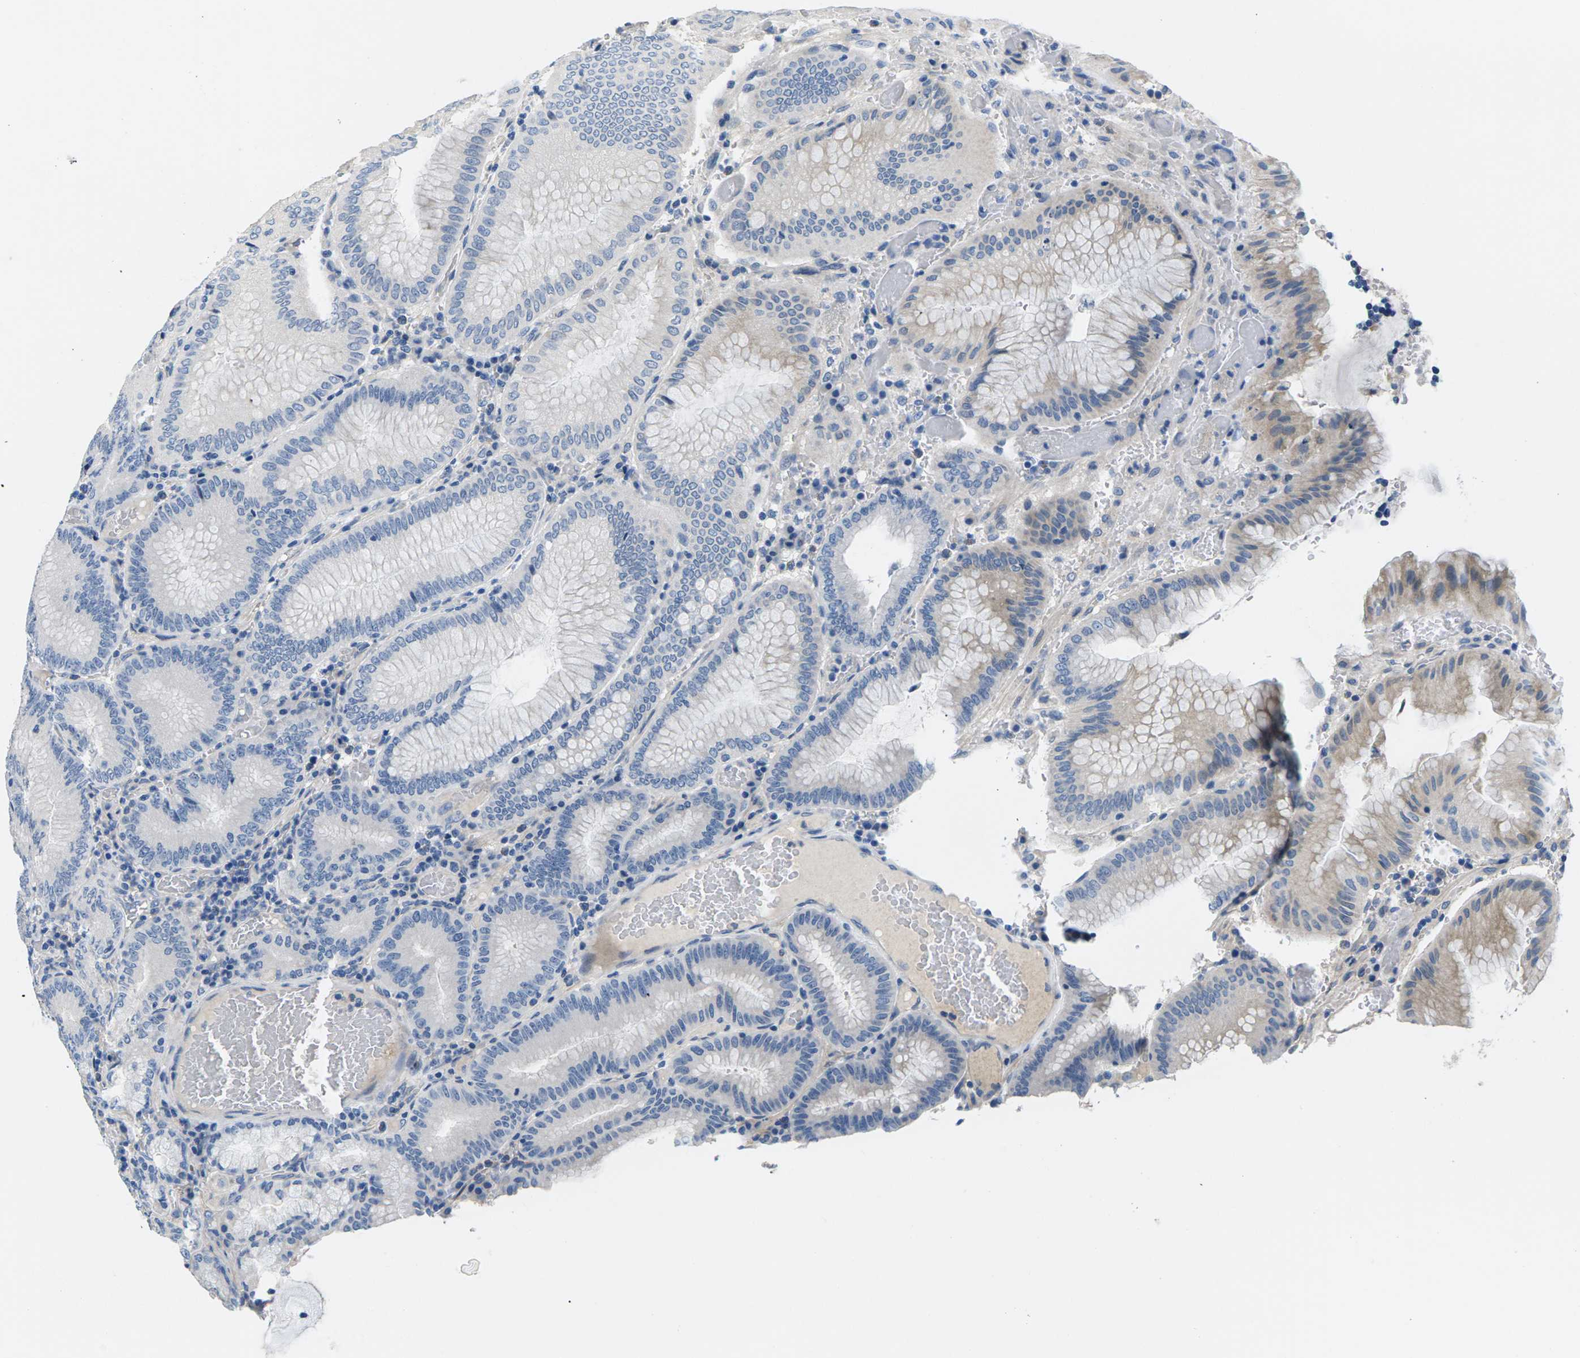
{"staining": {"intensity": "weak", "quantity": "25%-75%", "location": "cytoplasmic/membranous"}, "tissue": "stomach", "cell_type": "Glandular cells", "image_type": "normal", "snomed": [{"axis": "morphology", "description": "Normal tissue, NOS"}, {"axis": "morphology", "description": "Carcinoid, malignant, NOS"}, {"axis": "topography", "description": "Stomach, upper"}], "caption": "Brown immunohistochemical staining in normal human stomach displays weak cytoplasmic/membranous staining in about 25%-75% of glandular cells.", "gene": "TSPAN2", "patient": {"sex": "male", "age": 39}}